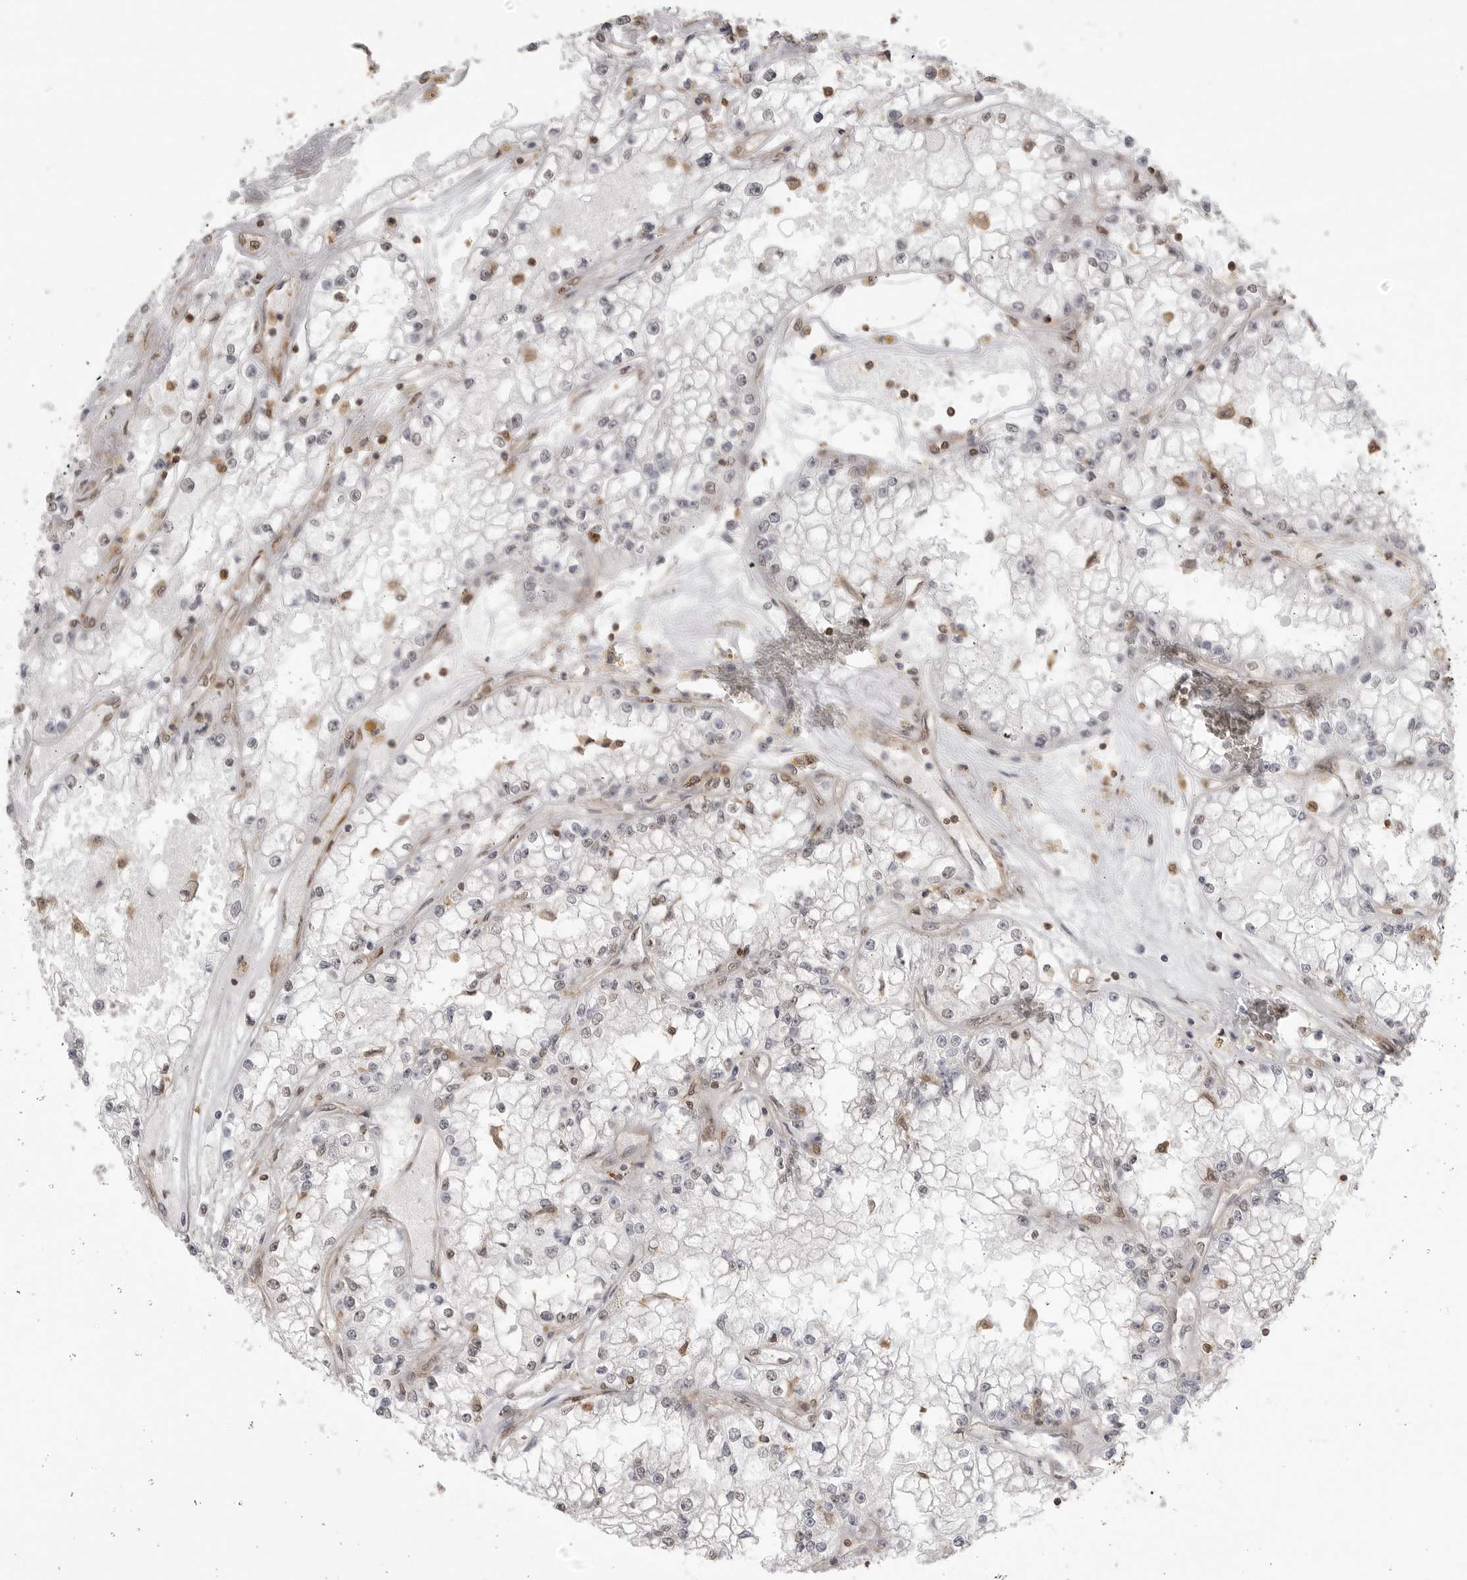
{"staining": {"intensity": "negative", "quantity": "none", "location": "none"}, "tissue": "renal cancer", "cell_type": "Tumor cells", "image_type": "cancer", "snomed": [{"axis": "morphology", "description": "Adenocarcinoma, NOS"}, {"axis": "topography", "description": "Kidney"}], "caption": "A photomicrograph of adenocarcinoma (renal) stained for a protein shows no brown staining in tumor cells. Brightfield microscopy of IHC stained with DAB (brown) and hematoxylin (blue), captured at high magnification.", "gene": "GPC2", "patient": {"sex": "male", "age": 56}}